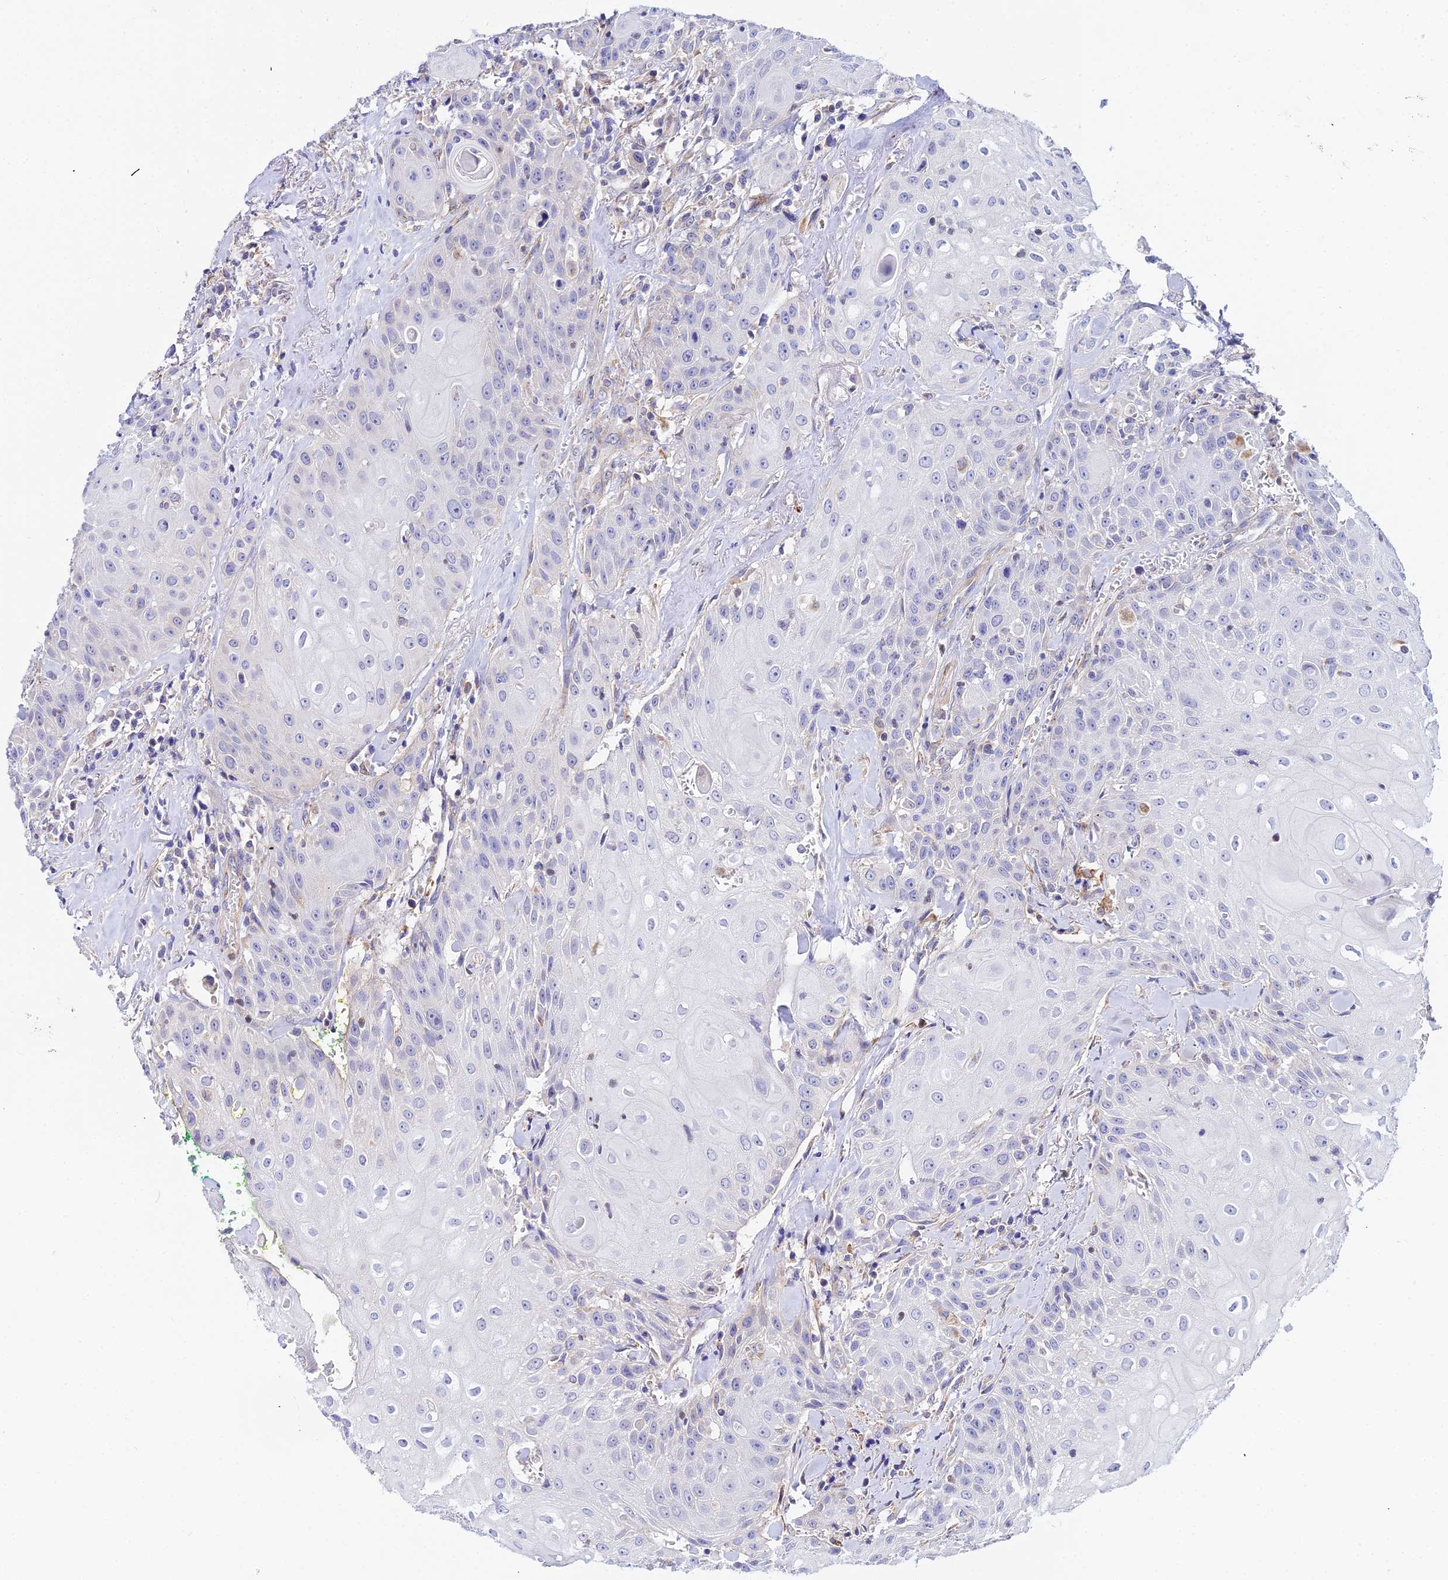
{"staining": {"intensity": "negative", "quantity": "none", "location": "none"}, "tissue": "head and neck cancer", "cell_type": "Tumor cells", "image_type": "cancer", "snomed": [{"axis": "morphology", "description": "Squamous cell carcinoma, NOS"}, {"axis": "topography", "description": "Oral tissue"}, {"axis": "topography", "description": "Head-Neck"}], "caption": "This is an immunohistochemistry image of head and neck cancer (squamous cell carcinoma). There is no staining in tumor cells.", "gene": "ACOT2", "patient": {"sex": "female", "age": 82}}